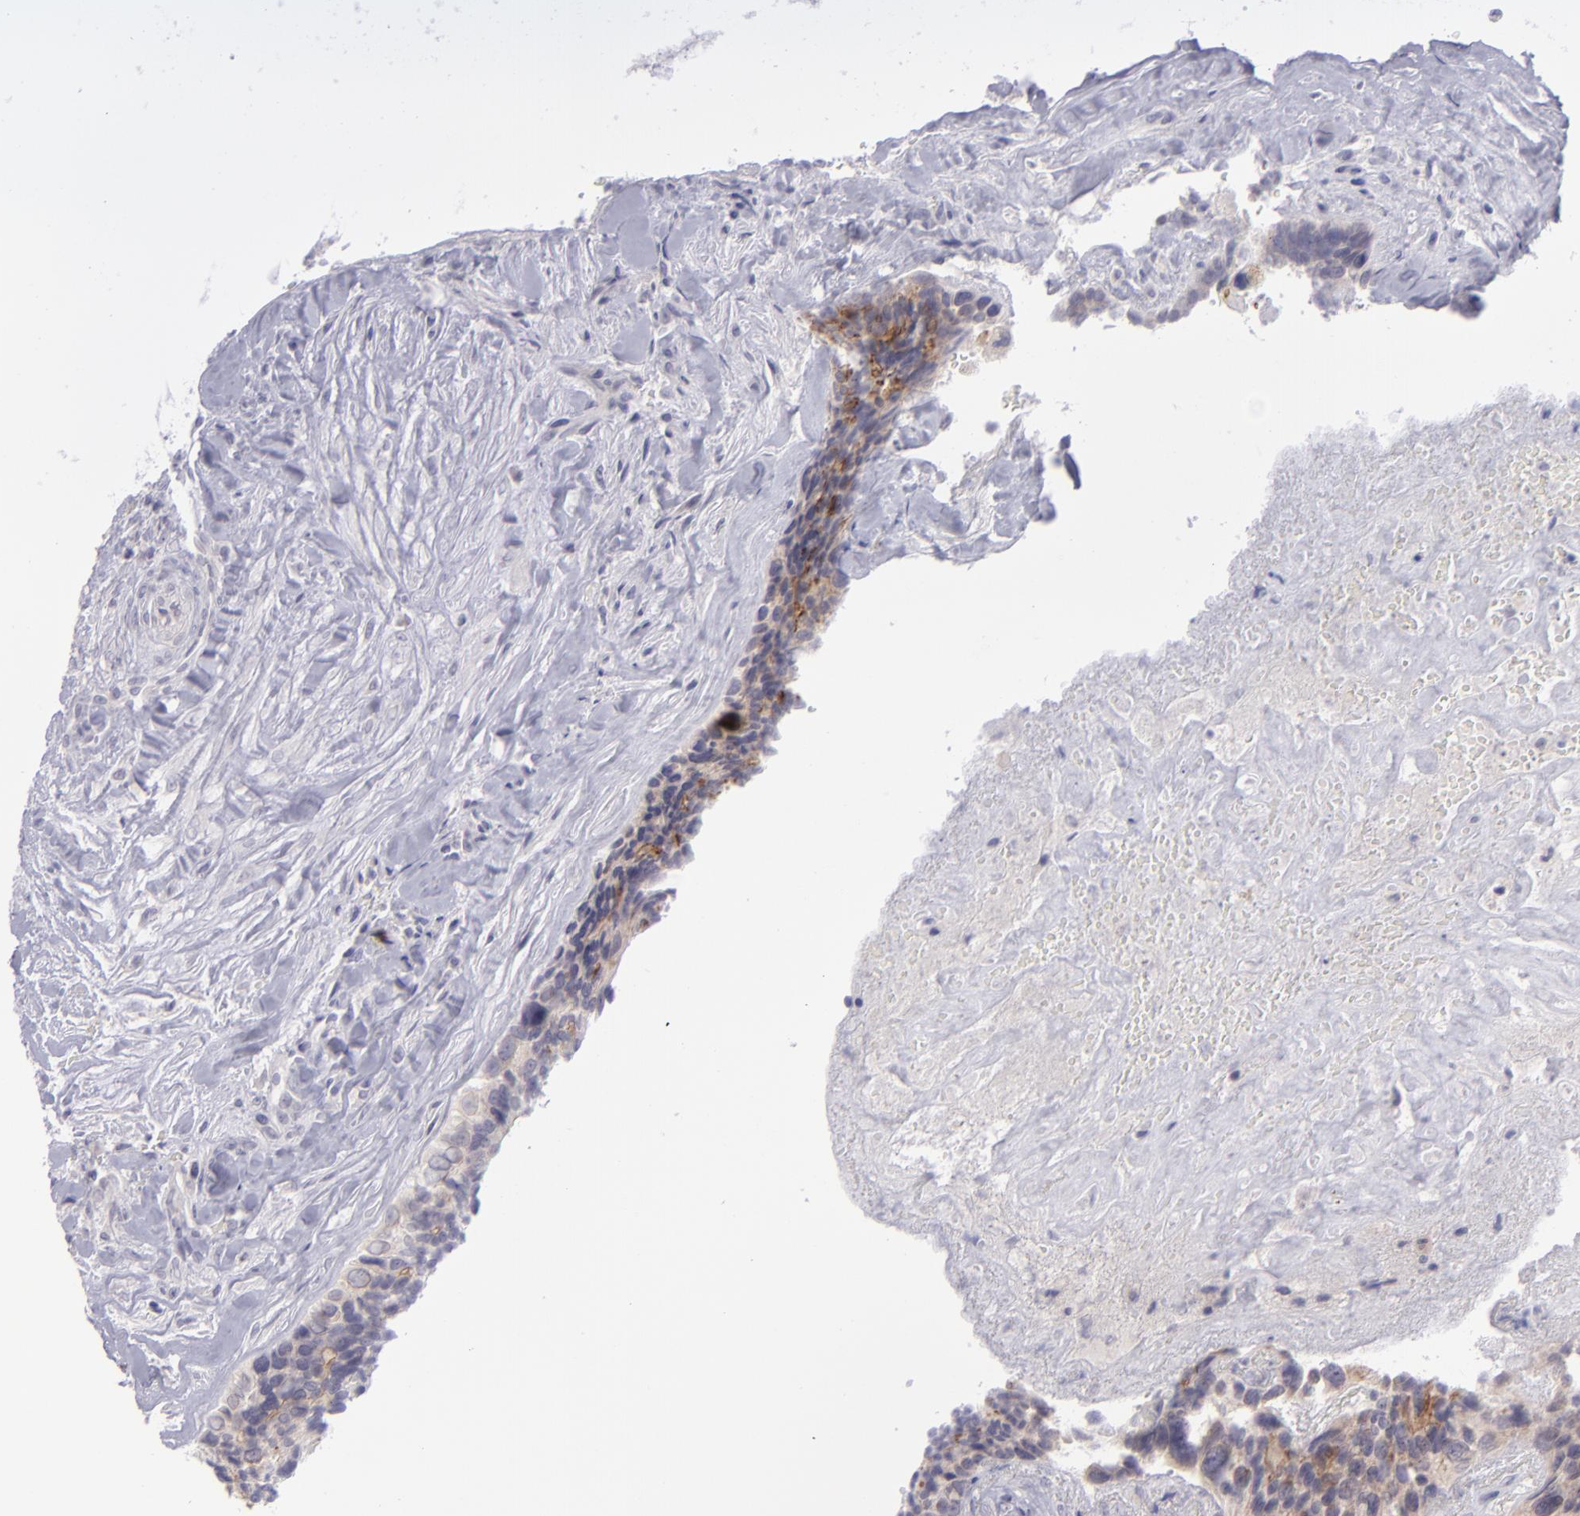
{"staining": {"intensity": "weak", "quantity": "25%-75%", "location": "cytoplasmic/membranous"}, "tissue": "breast cancer", "cell_type": "Tumor cells", "image_type": "cancer", "snomed": [{"axis": "morphology", "description": "Neoplasm, malignant, NOS"}, {"axis": "topography", "description": "Breast"}], "caption": "This image reveals breast cancer (malignant neoplasm) stained with immunohistochemistry to label a protein in brown. The cytoplasmic/membranous of tumor cells show weak positivity for the protein. Nuclei are counter-stained blue.", "gene": "EVPL", "patient": {"sex": "female", "age": 50}}